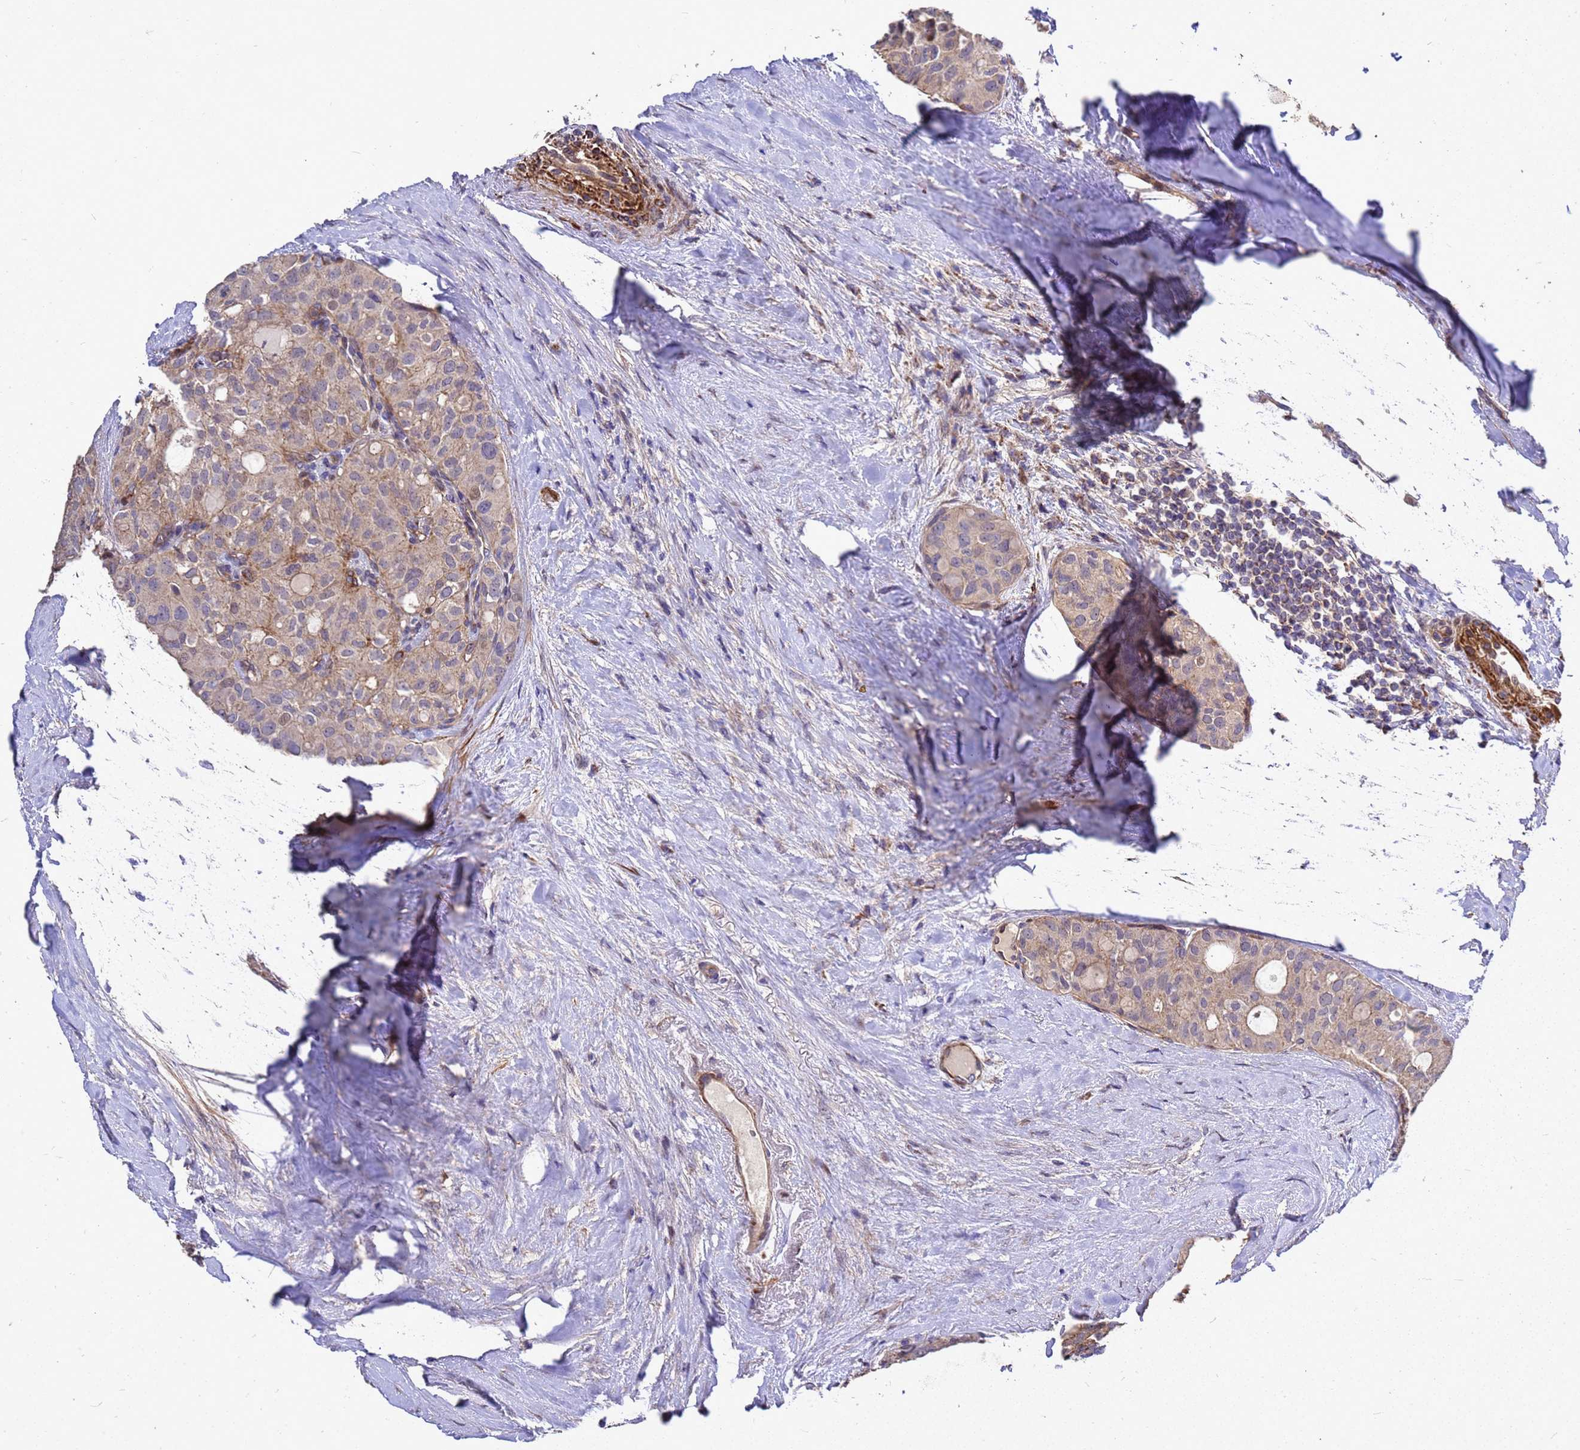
{"staining": {"intensity": "weak", "quantity": "25%-75%", "location": "cytoplasmic/membranous"}, "tissue": "thyroid cancer", "cell_type": "Tumor cells", "image_type": "cancer", "snomed": [{"axis": "morphology", "description": "Follicular adenoma carcinoma, NOS"}, {"axis": "topography", "description": "Thyroid gland"}], "caption": "The histopathology image reveals immunohistochemical staining of thyroid cancer. There is weak cytoplasmic/membranous positivity is identified in about 25%-75% of tumor cells. (Stains: DAB (3,3'-diaminobenzidine) in brown, nuclei in blue, Microscopy: brightfield microscopy at high magnification).", "gene": "RSPRY1", "patient": {"sex": "male", "age": 75}}